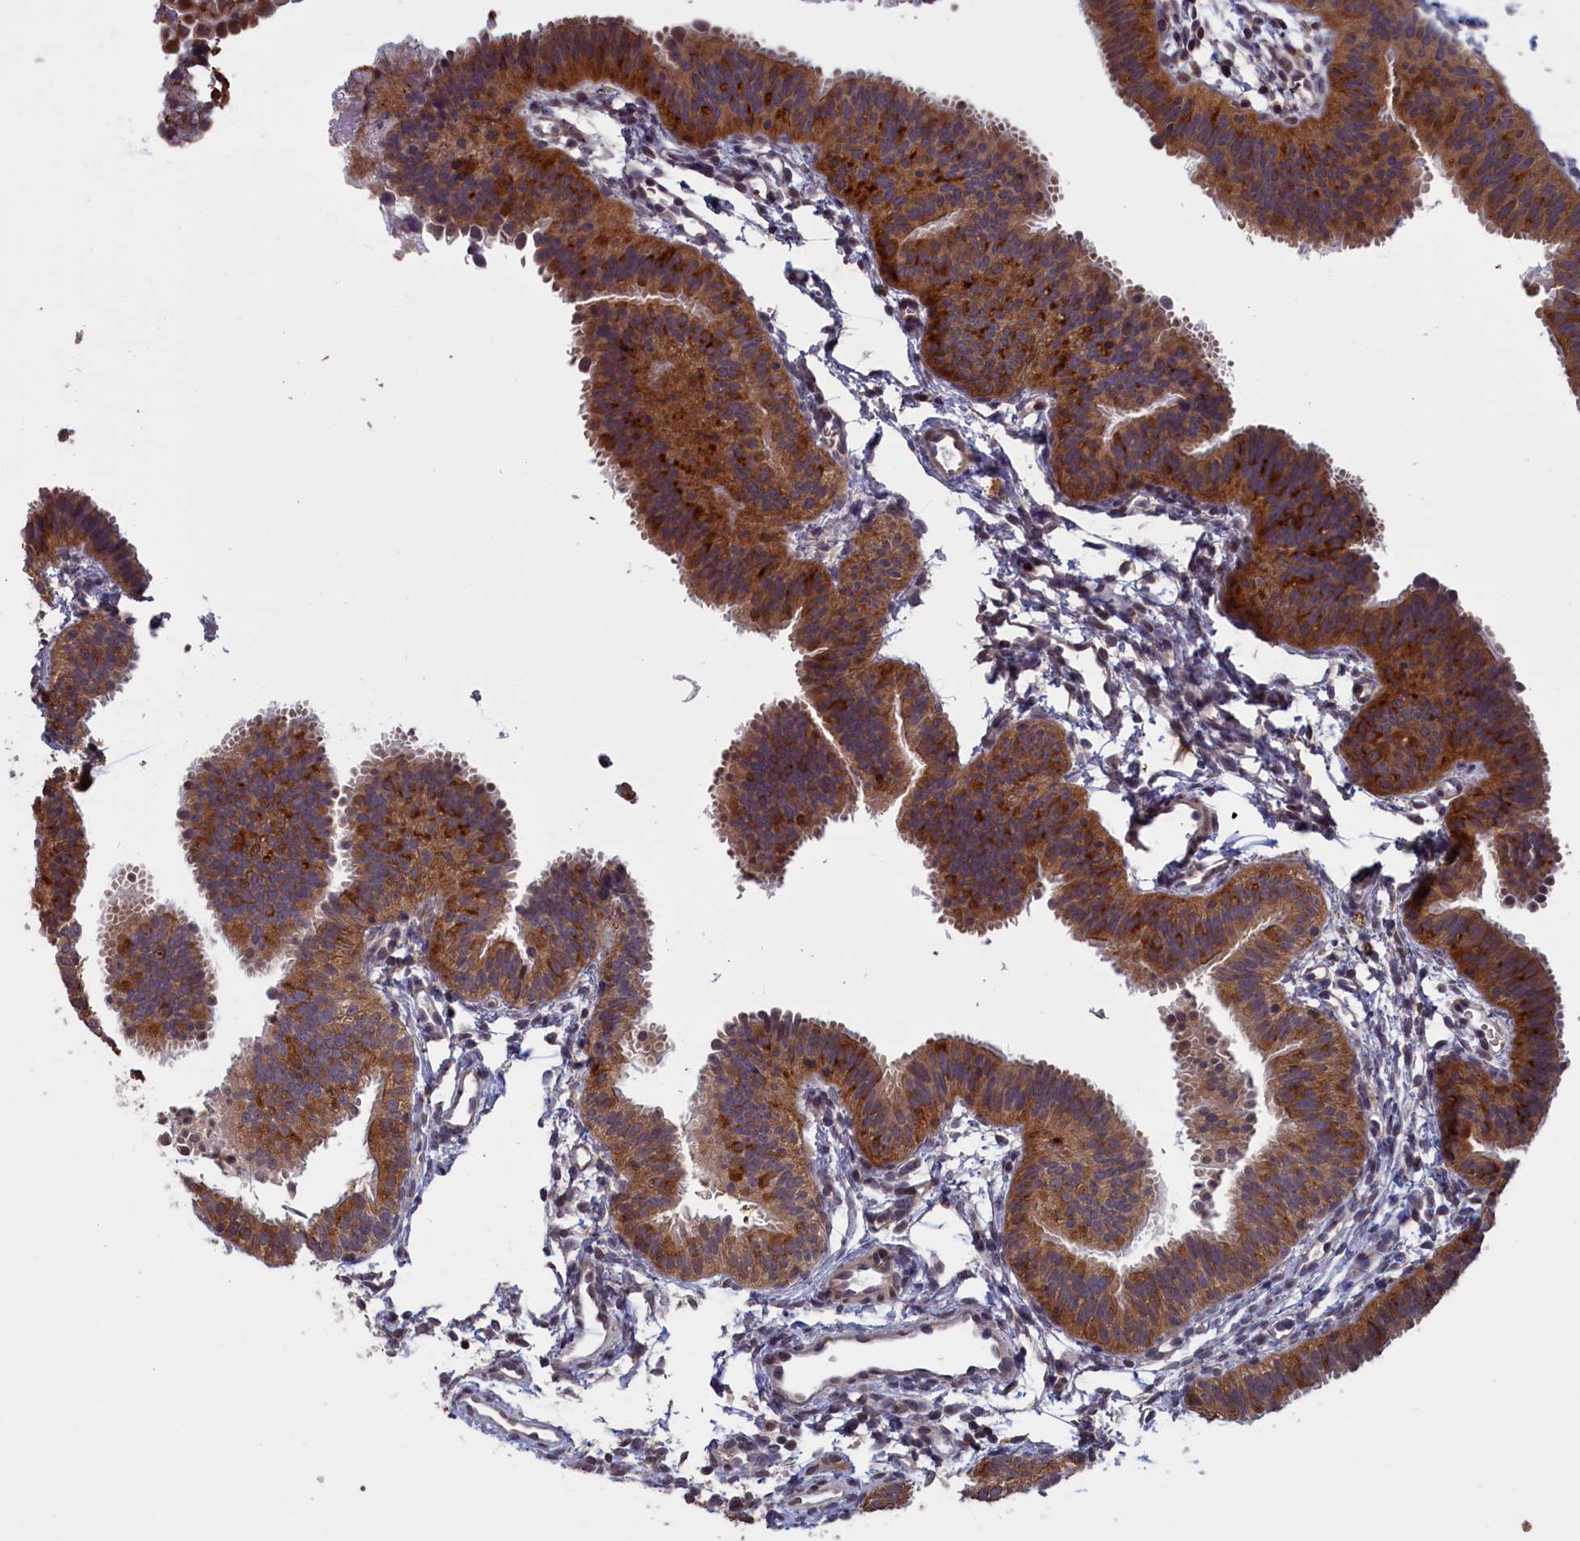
{"staining": {"intensity": "moderate", "quantity": ">75%", "location": "cytoplasmic/membranous"}, "tissue": "fallopian tube", "cell_type": "Glandular cells", "image_type": "normal", "snomed": [{"axis": "morphology", "description": "Normal tissue, NOS"}, {"axis": "topography", "description": "Fallopian tube"}], "caption": "About >75% of glandular cells in normal human fallopian tube show moderate cytoplasmic/membranous protein staining as visualized by brown immunohistochemical staining.", "gene": "CACTIN", "patient": {"sex": "female", "age": 35}}